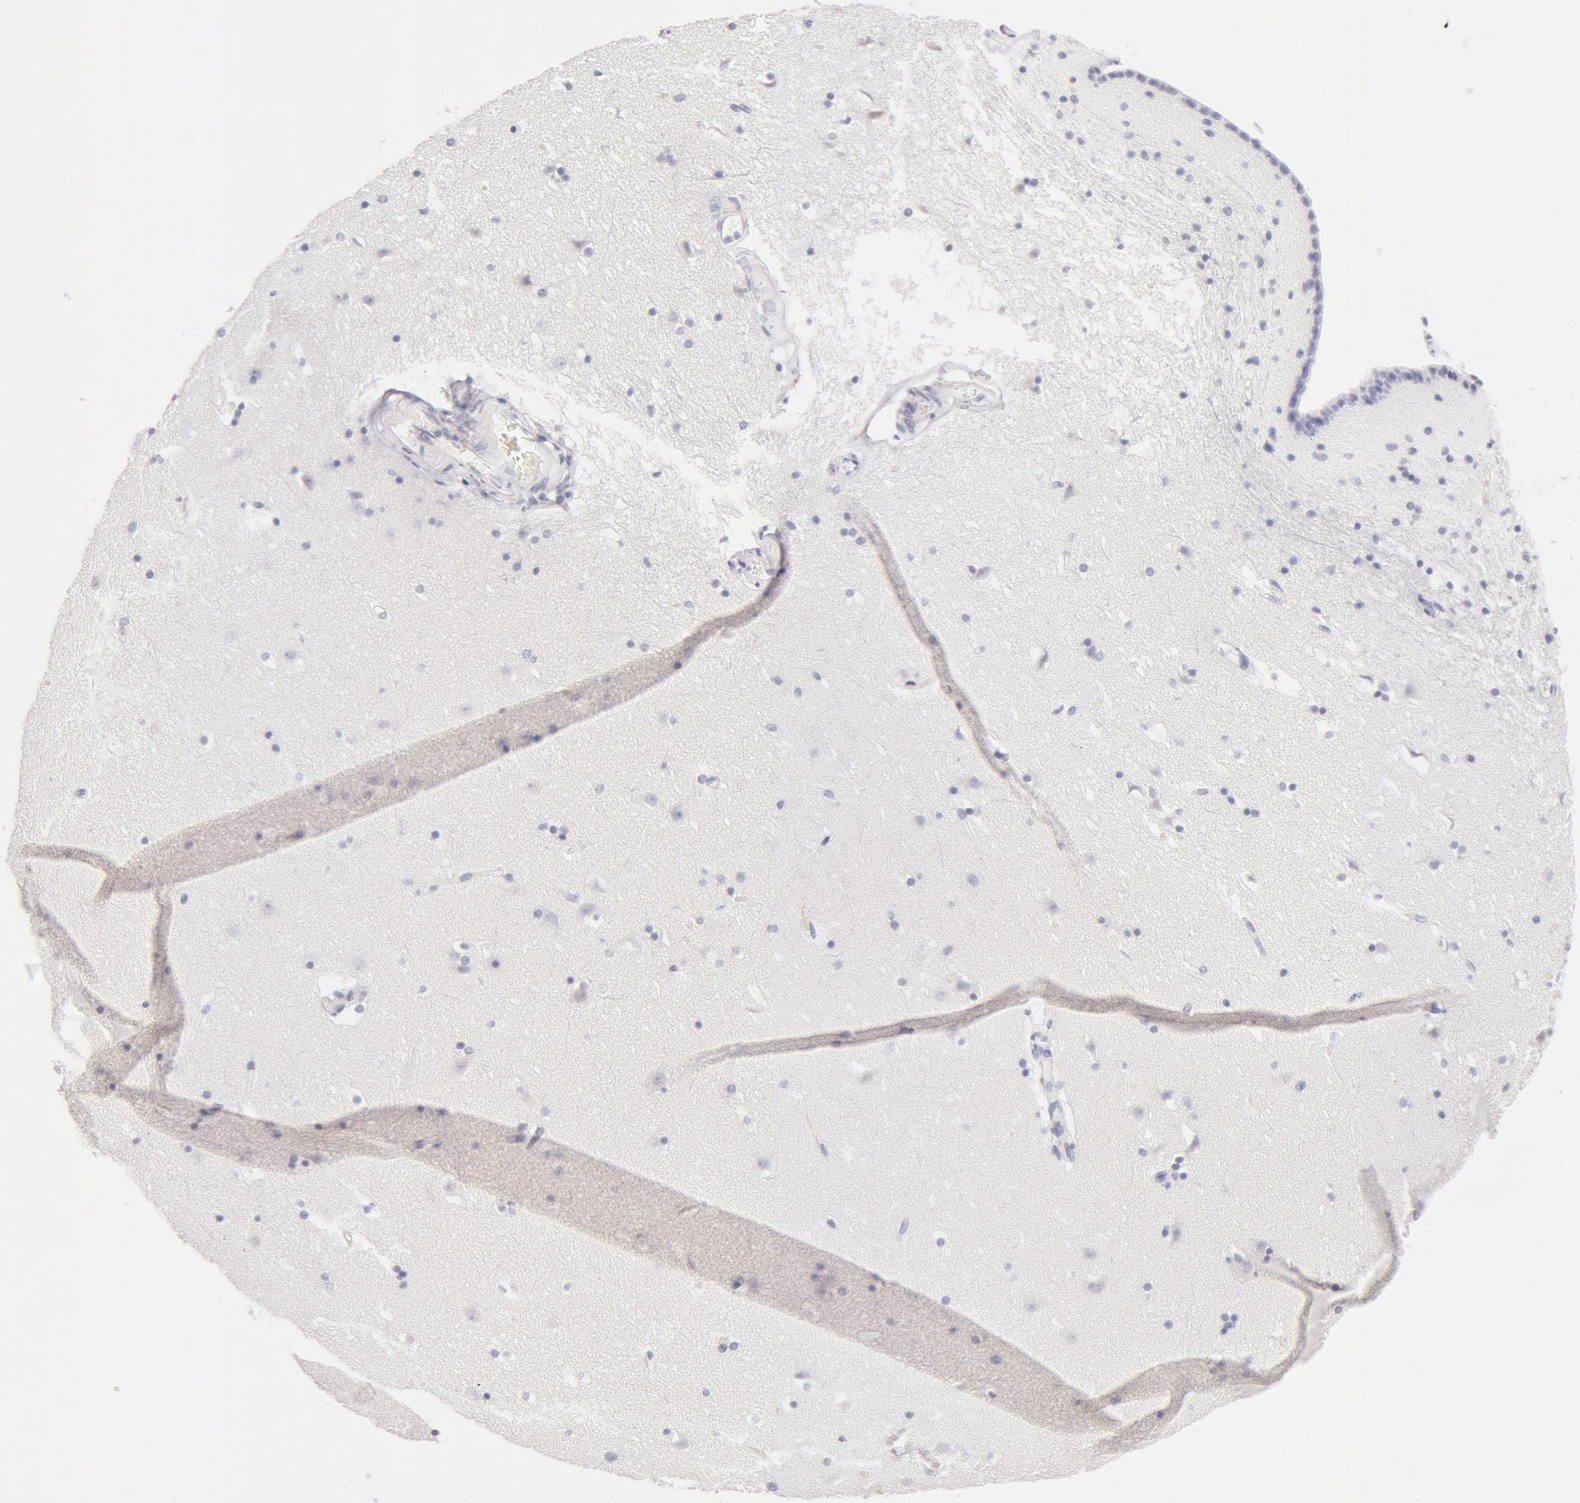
{"staining": {"intensity": "negative", "quantity": "none", "location": "none"}, "tissue": "caudate", "cell_type": "Glial cells", "image_type": "normal", "snomed": [{"axis": "morphology", "description": "Normal tissue, NOS"}, {"axis": "topography", "description": "Lateral ventricle wall"}], "caption": "DAB immunohistochemical staining of unremarkable human caudate exhibits no significant expression in glial cells.", "gene": "AHSG", "patient": {"sex": "male", "age": 45}}